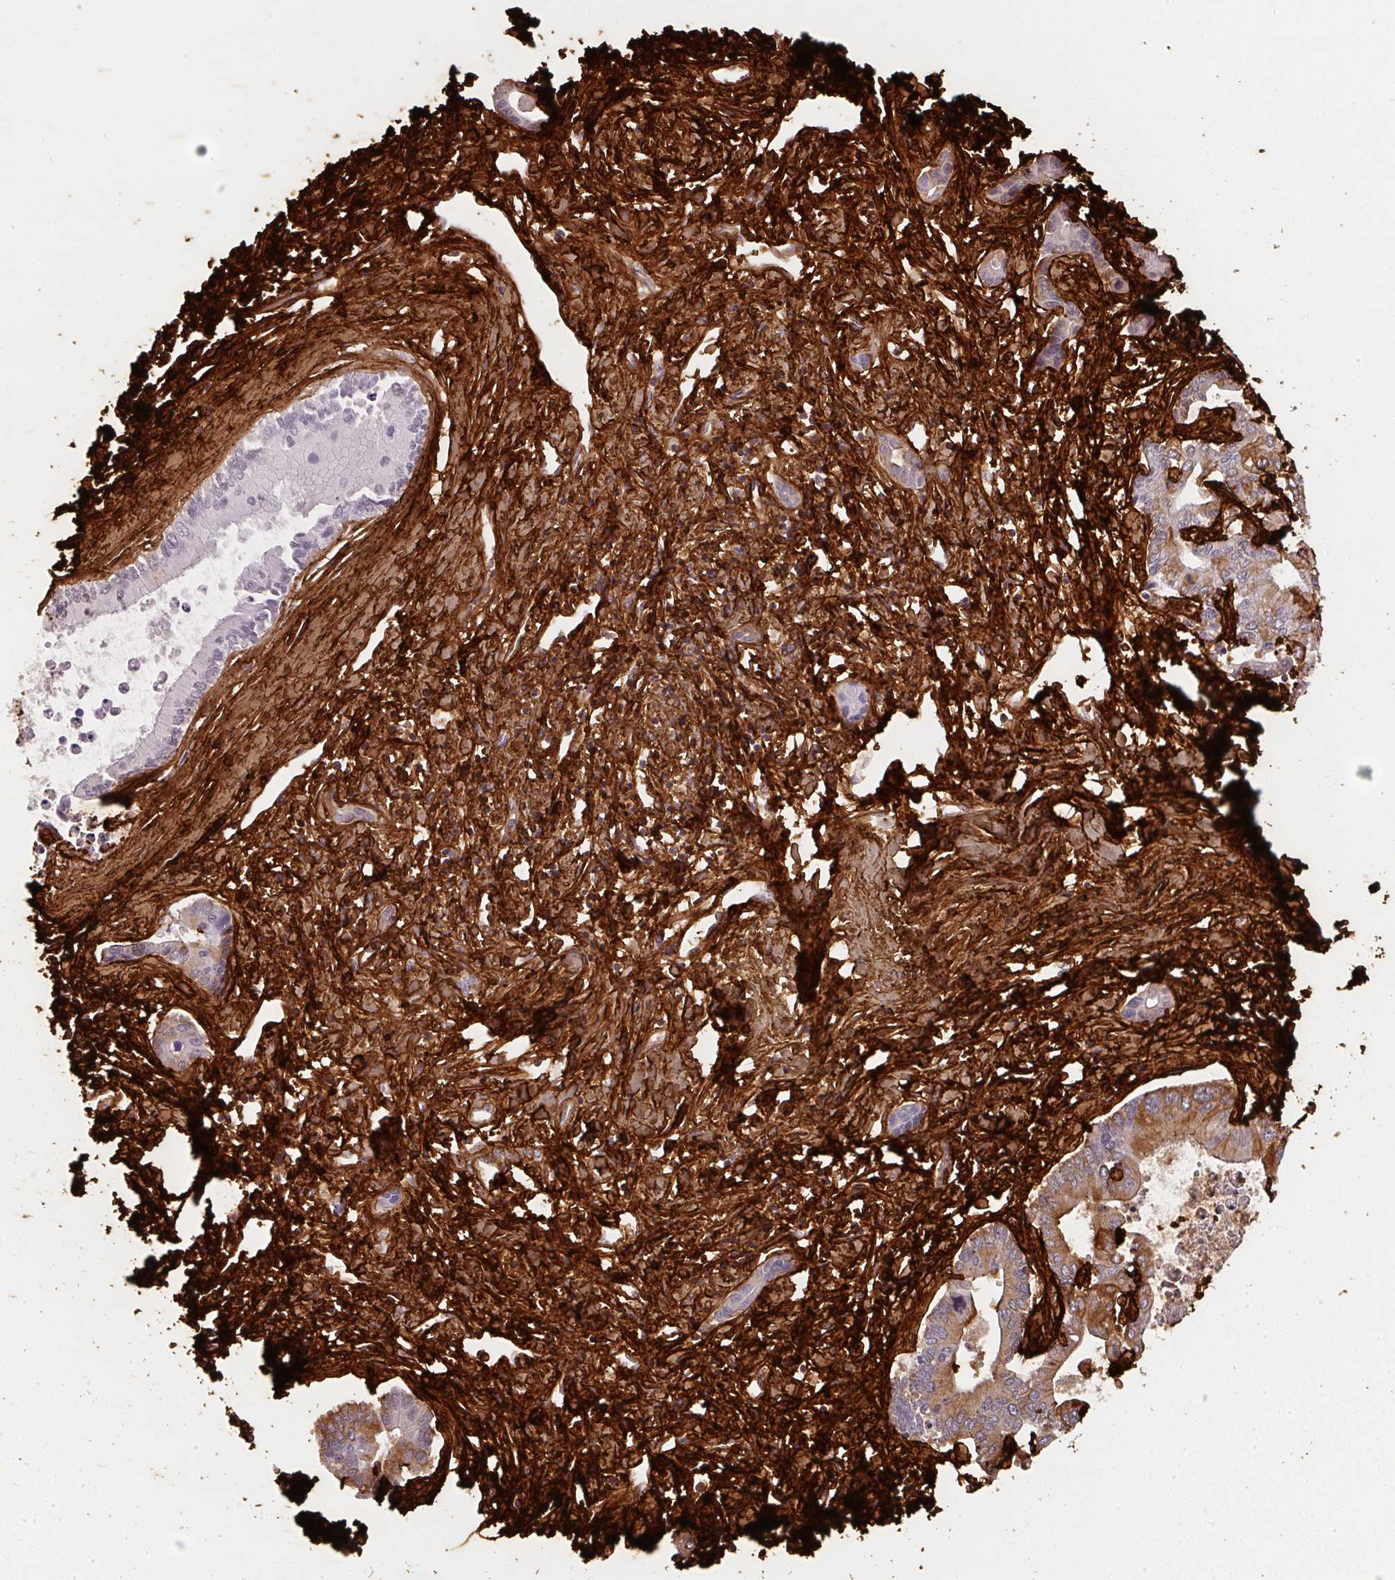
{"staining": {"intensity": "negative", "quantity": "none", "location": "none"}, "tissue": "liver cancer", "cell_type": "Tumor cells", "image_type": "cancer", "snomed": [{"axis": "morphology", "description": "Cholangiocarcinoma"}, {"axis": "topography", "description": "Liver"}], "caption": "This photomicrograph is of liver cancer stained with immunohistochemistry to label a protein in brown with the nuclei are counter-stained blue. There is no staining in tumor cells. (IHC, brightfield microscopy, high magnification).", "gene": "COL3A1", "patient": {"sex": "male", "age": 66}}